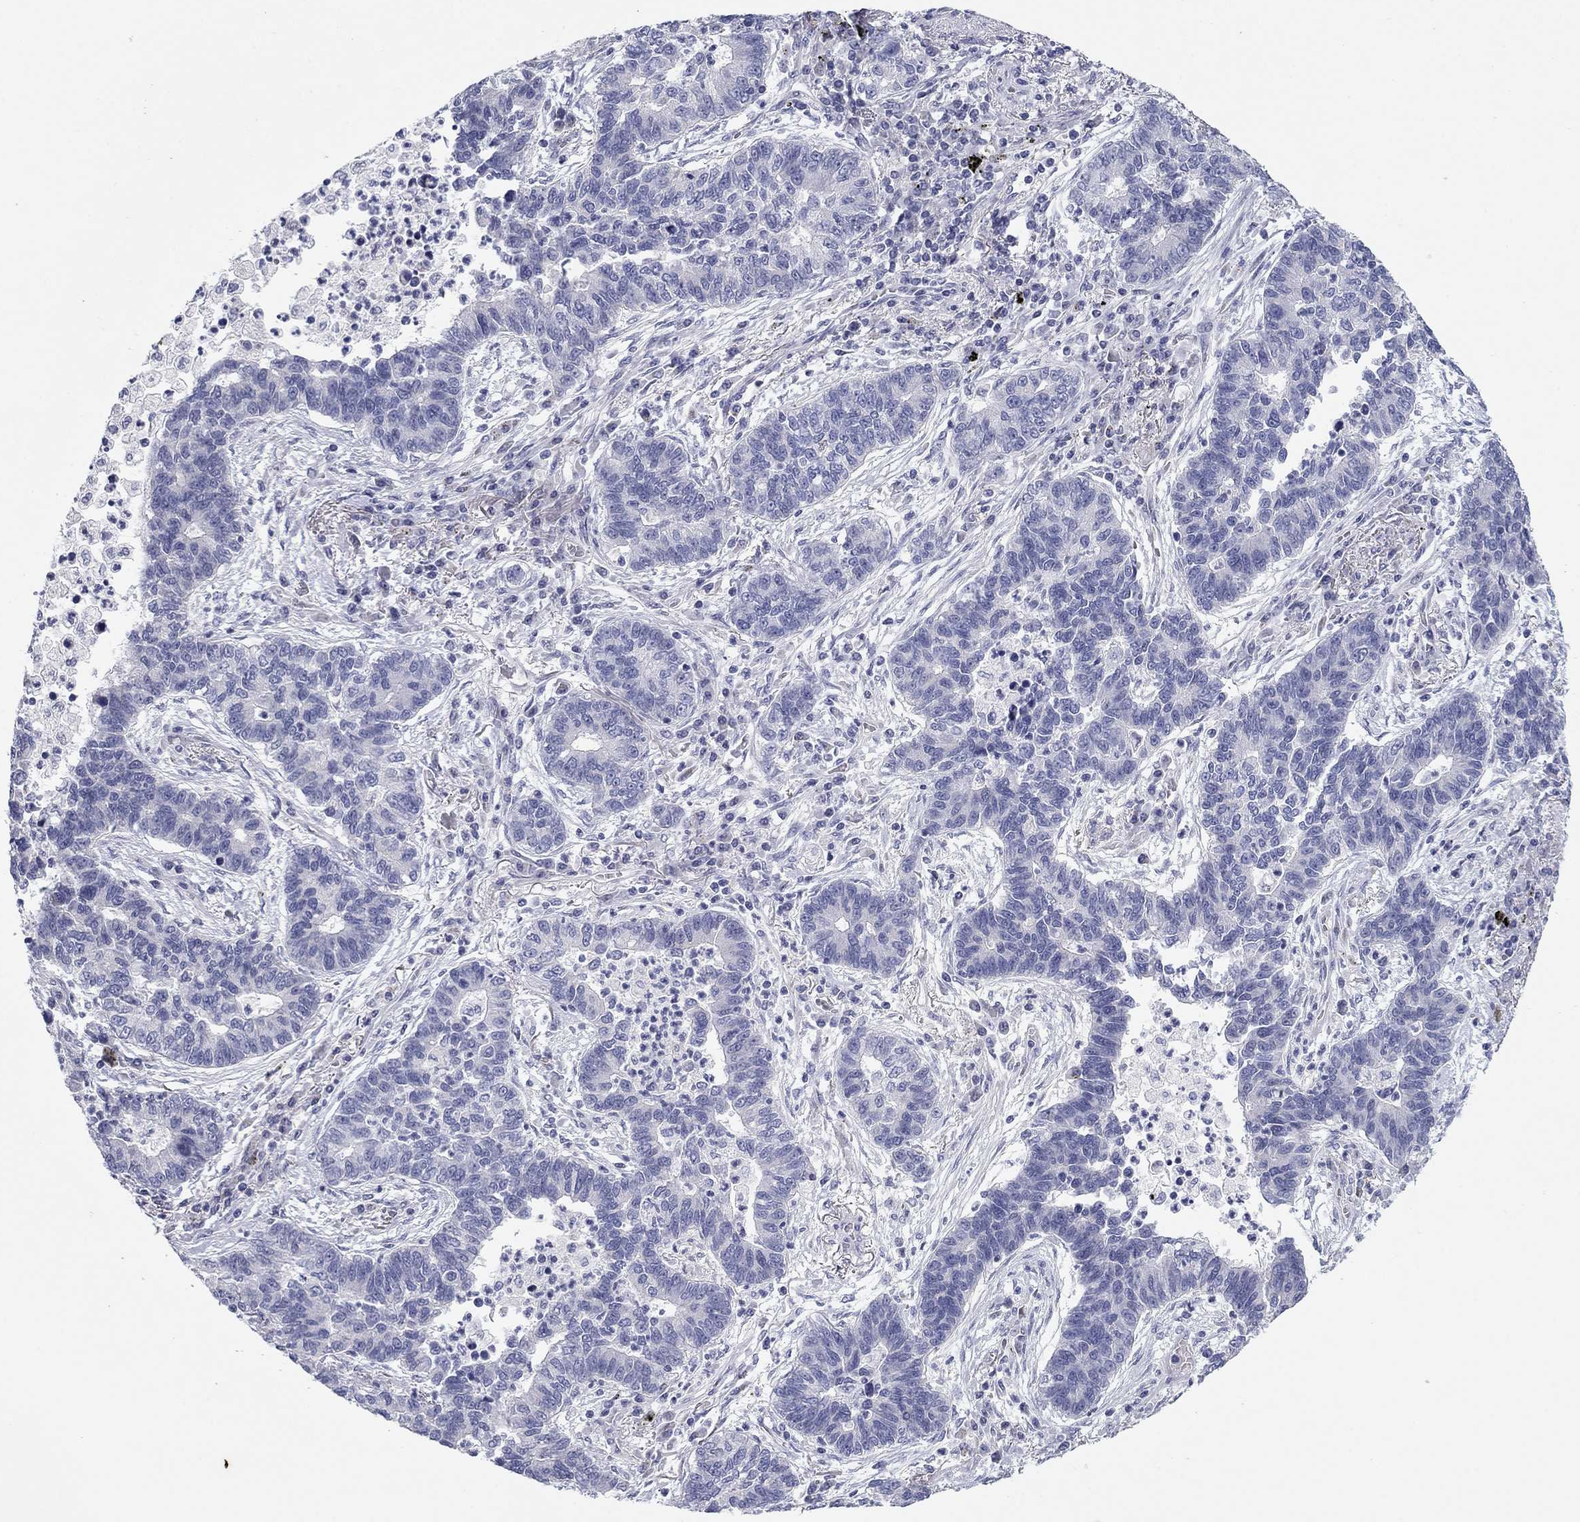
{"staining": {"intensity": "negative", "quantity": "none", "location": "none"}, "tissue": "lung cancer", "cell_type": "Tumor cells", "image_type": "cancer", "snomed": [{"axis": "morphology", "description": "Adenocarcinoma, NOS"}, {"axis": "topography", "description": "Lung"}], "caption": "Tumor cells show no significant protein expression in lung adenocarcinoma. The staining is performed using DAB brown chromogen with nuclei counter-stained in using hematoxylin.", "gene": "SEPTIN3", "patient": {"sex": "female", "age": 57}}